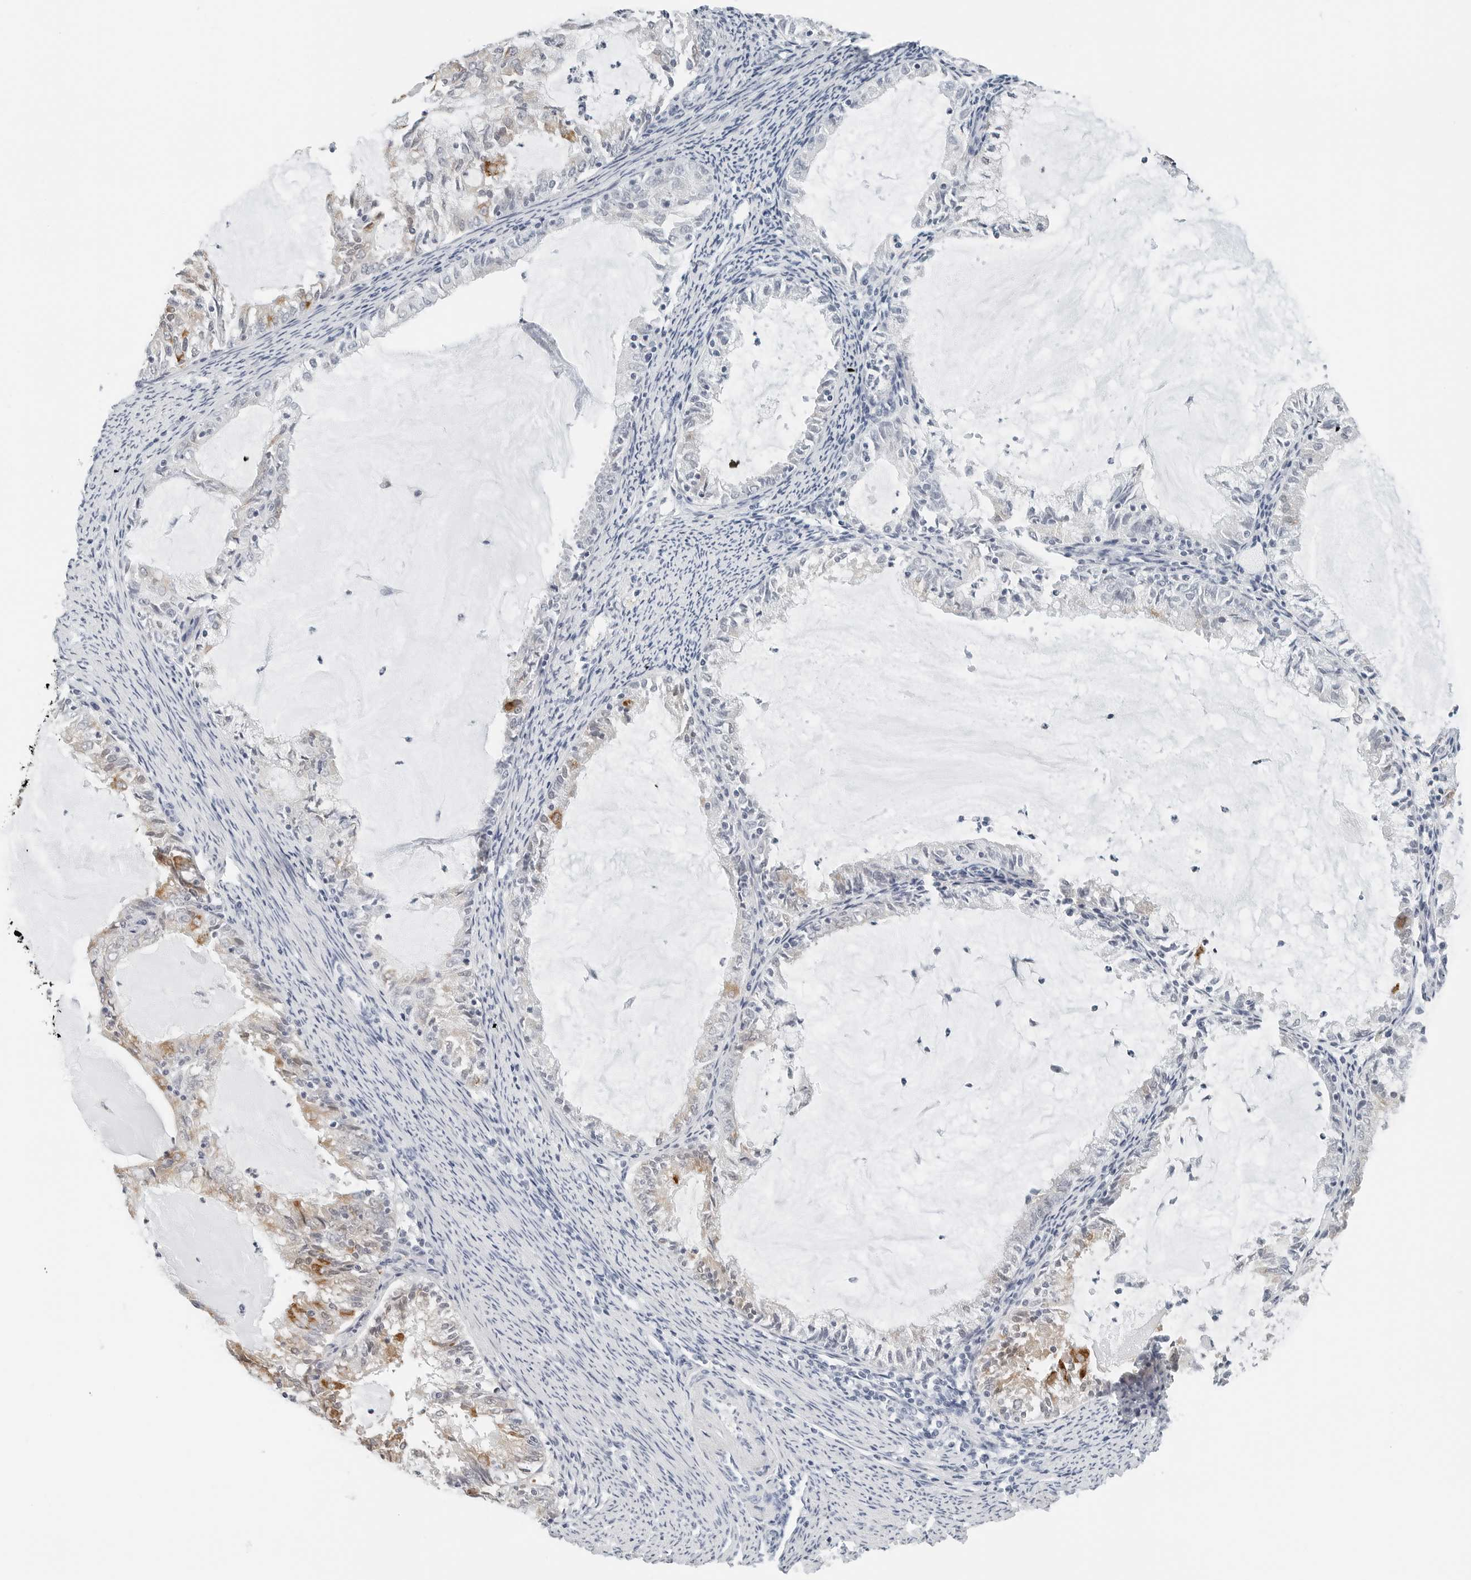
{"staining": {"intensity": "moderate", "quantity": "<25%", "location": "cytoplasmic/membranous"}, "tissue": "endometrial cancer", "cell_type": "Tumor cells", "image_type": "cancer", "snomed": [{"axis": "morphology", "description": "Adenocarcinoma, NOS"}, {"axis": "topography", "description": "Endometrium"}], "caption": "IHC (DAB) staining of endometrial adenocarcinoma demonstrates moderate cytoplasmic/membranous protein positivity in approximately <25% of tumor cells.", "gene": "P4HA2", "patient": {"sex": "female", "age": 57}}